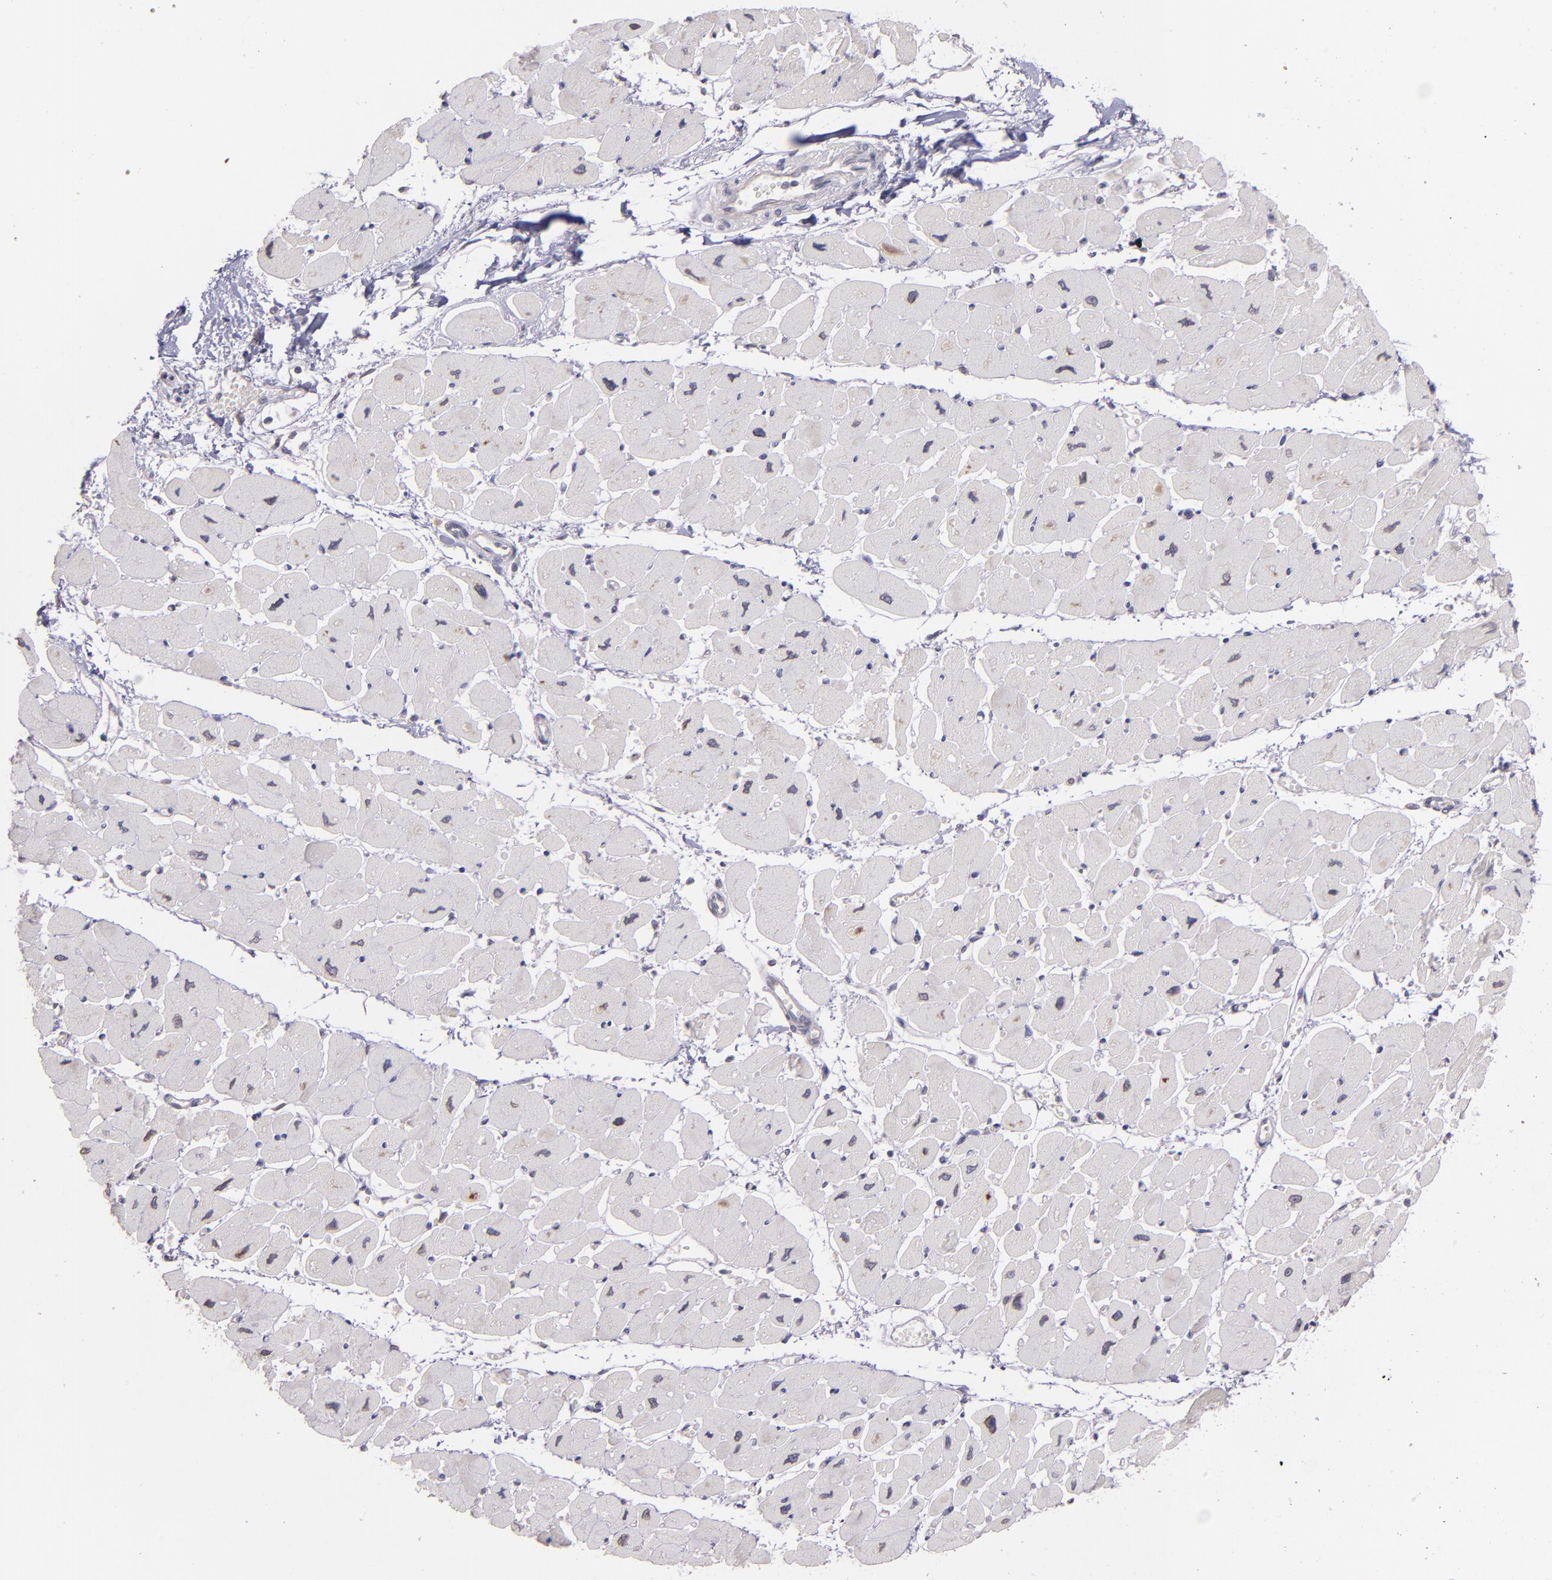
{"staining": {"intensity": "negative", "quantity": "none", "location": "none"}, "tissue": "heart muscle", "cell_type": "Cardiomyocytes", "image_type": "normal", "snomed": [{"axis": "morphology", "description": "Normal tissue, NOS"}, {"axis": "topography", "description": "Heart"}], "caption": "Histopathology image shows no protein expression in cardiomyocytes of normal heart muscle.", "gene": "NUP62CL", "patient": {"sex": "female", "age": 54}}